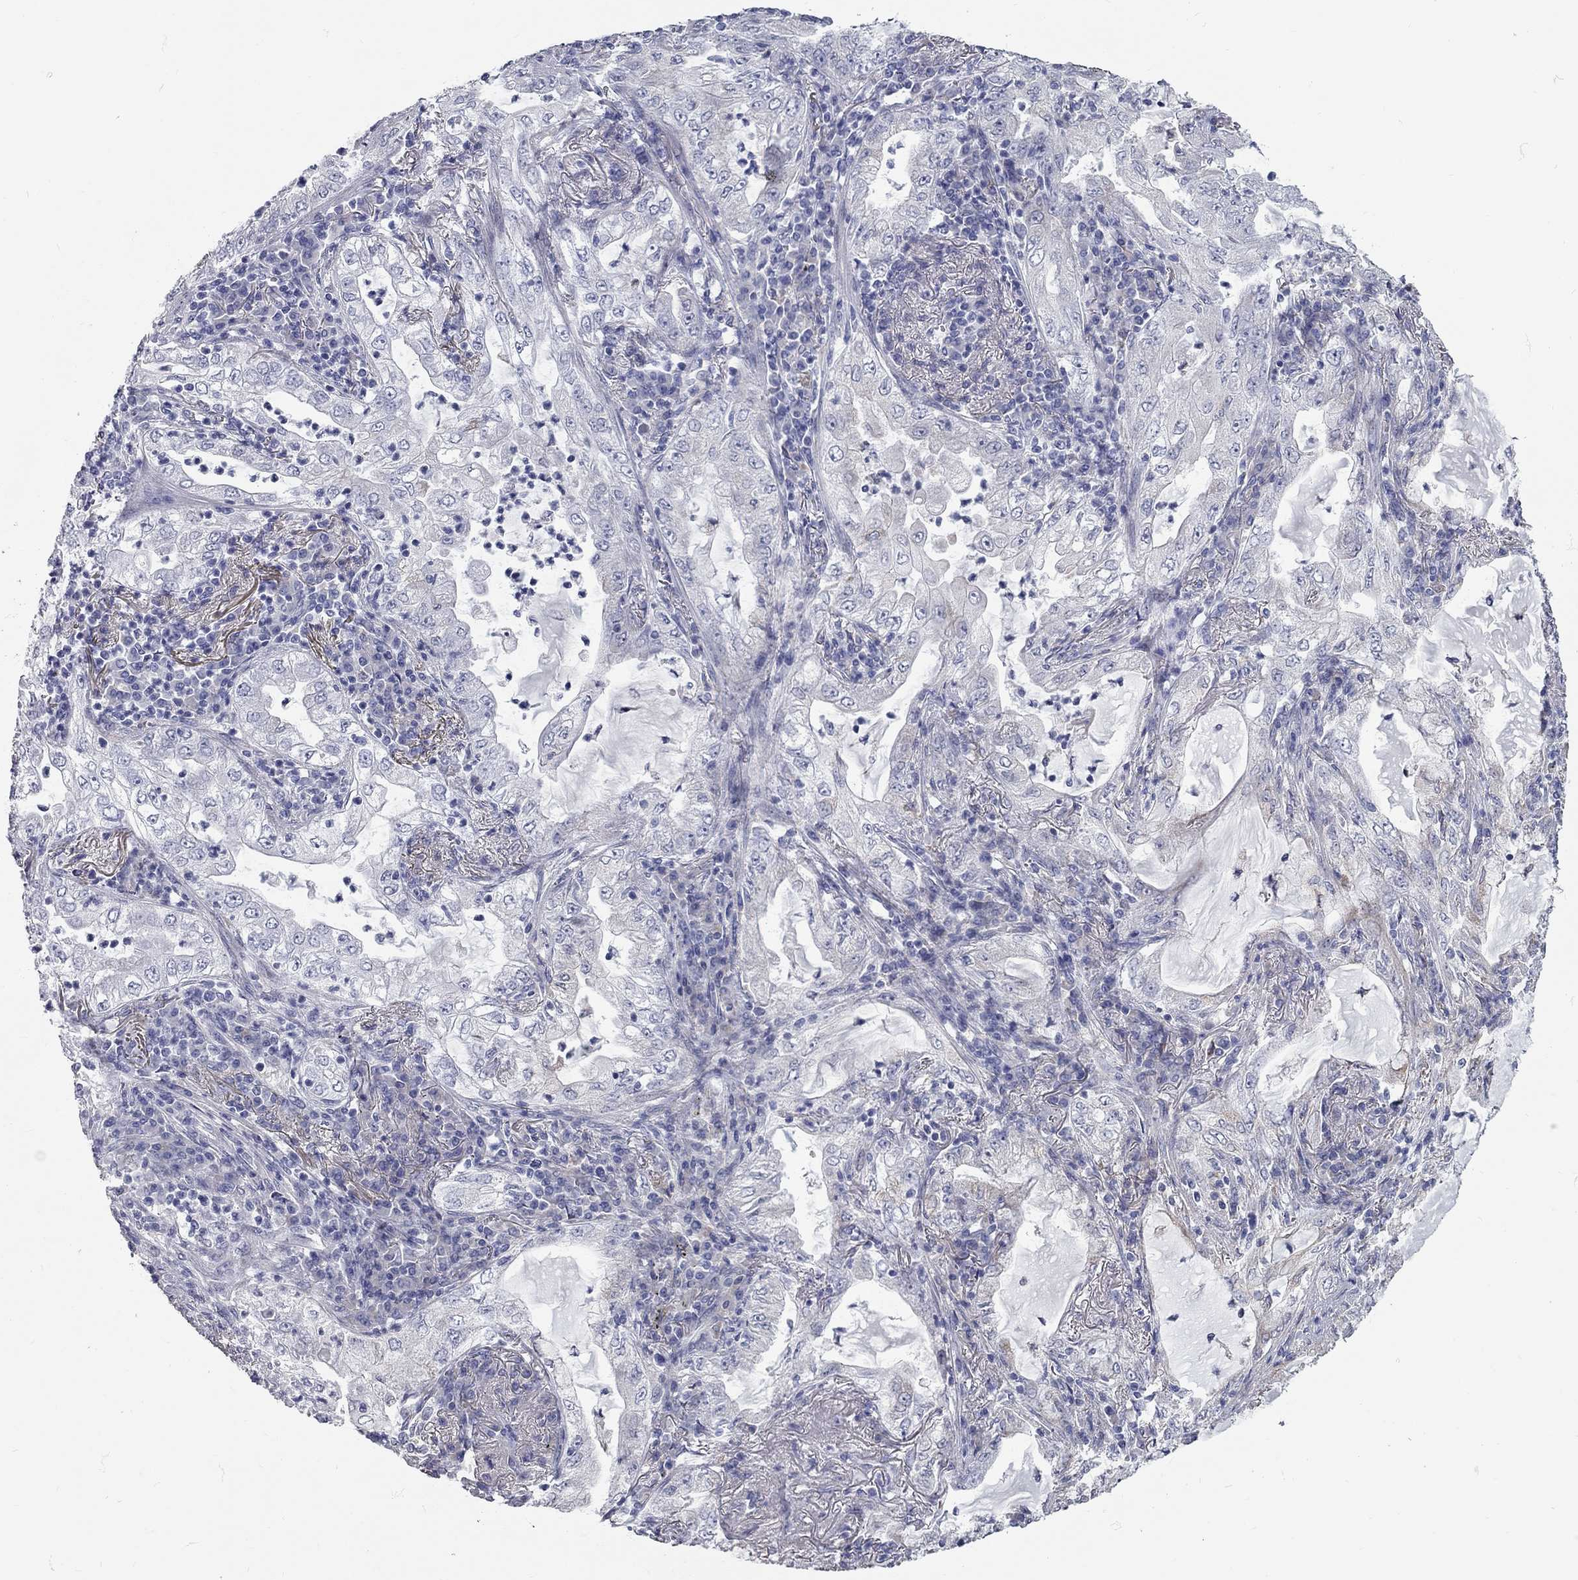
{"staining": {"intensity": "negative", "quantity": "none", "location": "none"}, "tissue": "lung cancer", "cell_type": "Tumor cells", "image_type": "cancer", "snomed": [{"axis": "morphology", "description": "Adenocarcinoma, NOS"}, {"axis": "topography", "description": "Lung"}], "caption": "A histopathology image of adenocarcinoma (lung) stained for a protein shows no brown staining in tumor cells.", "gene": "XAGE2", "patient": {"sex": "female", "age": 73}}